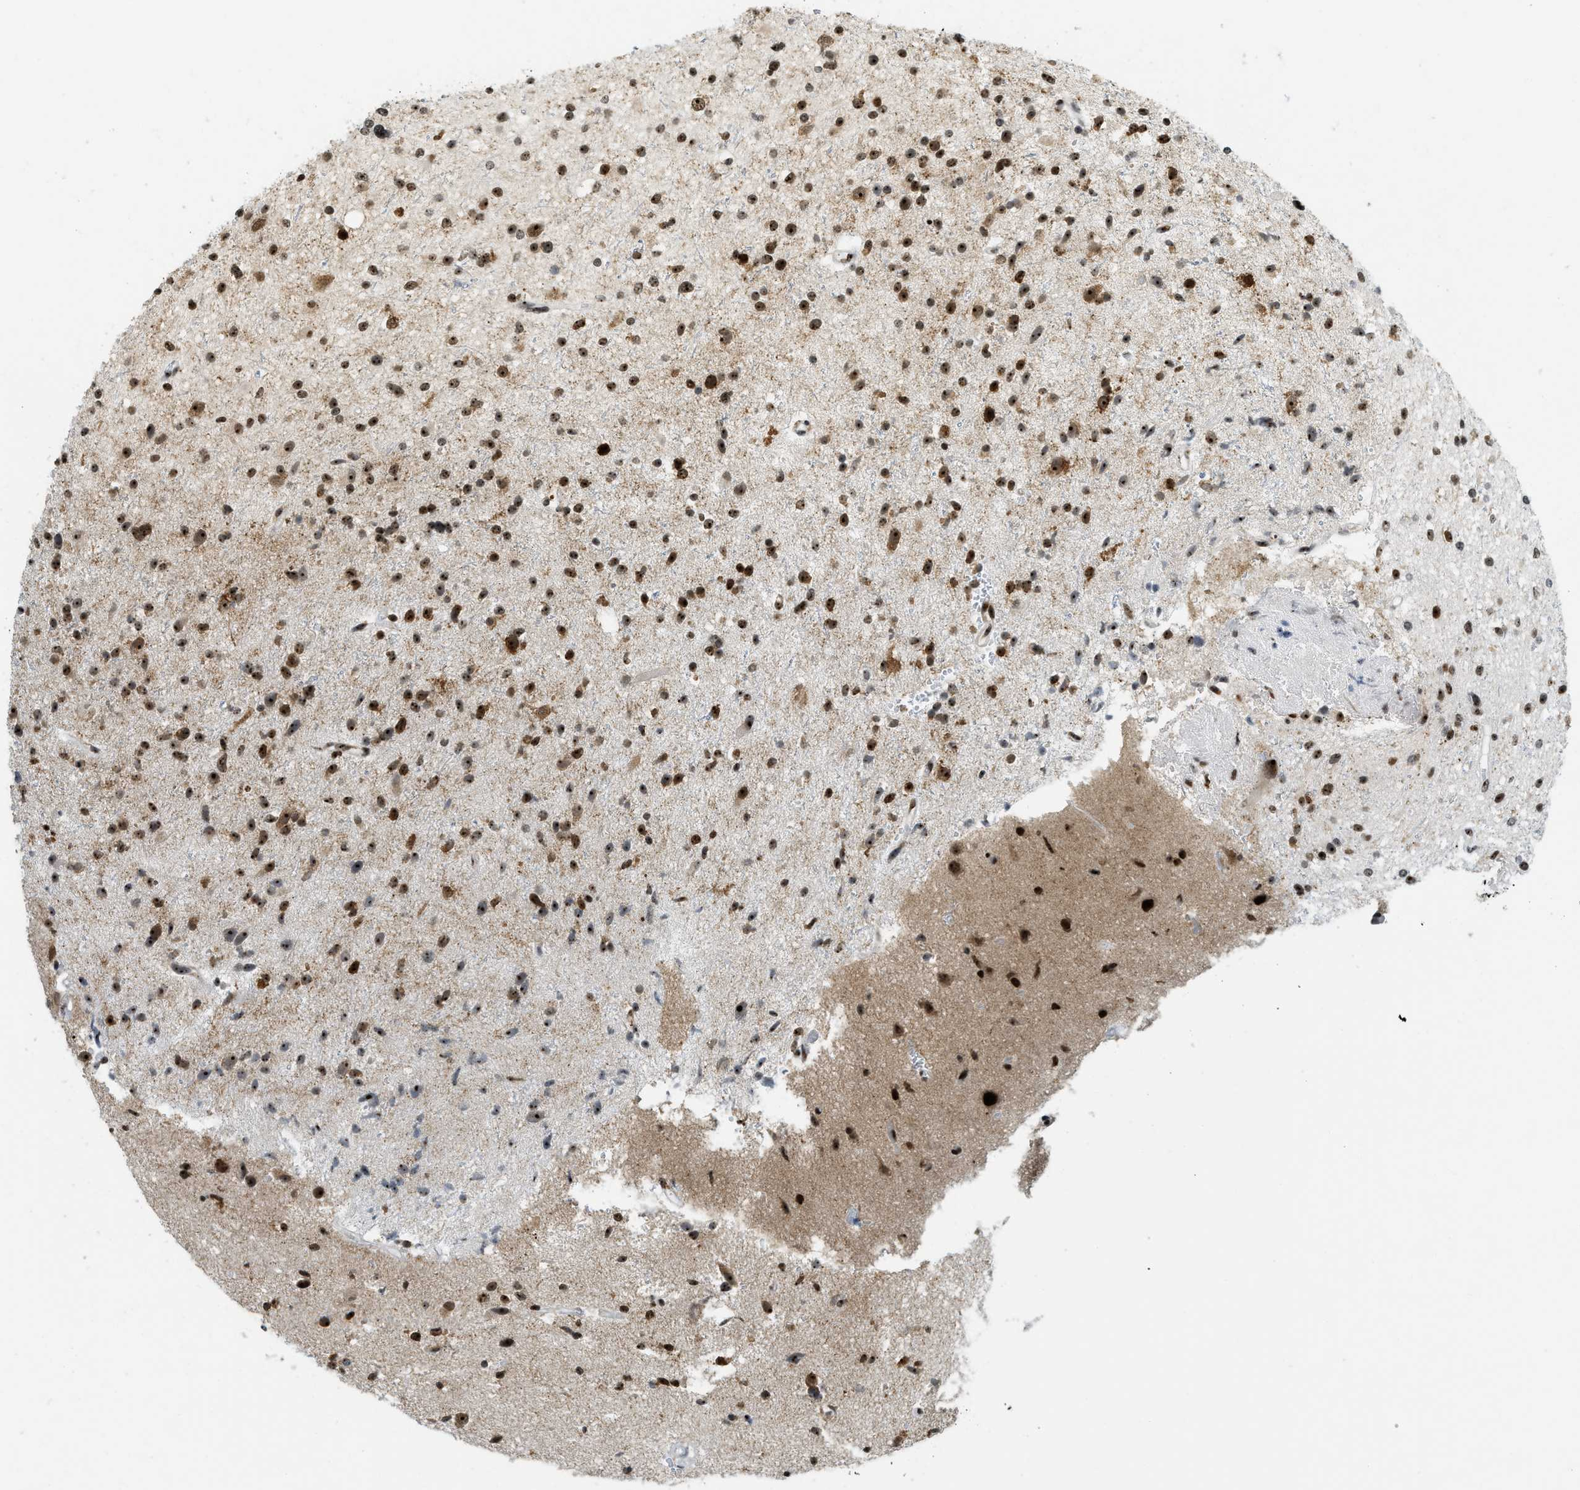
{"staining": {"intensity": "strong", "quantity": ">75%", "location": "nuclear"}, "tissue": "glioma", "cell_type": "Tumor cells", "image_type": "cancer", "snomed": [{"axis": "morphology", "description": "Glioma, malignant, High grade"}, {"axis": "topography", "description": "Brain"}], "caption": "Malignant glioma (high-grade) was stained to show a protein in brown. There is high levels of strong nuclear expression in approximately >75% of tumor cells.", "gene": "URB1", "patient": {"sex": "male", "age": 33}}